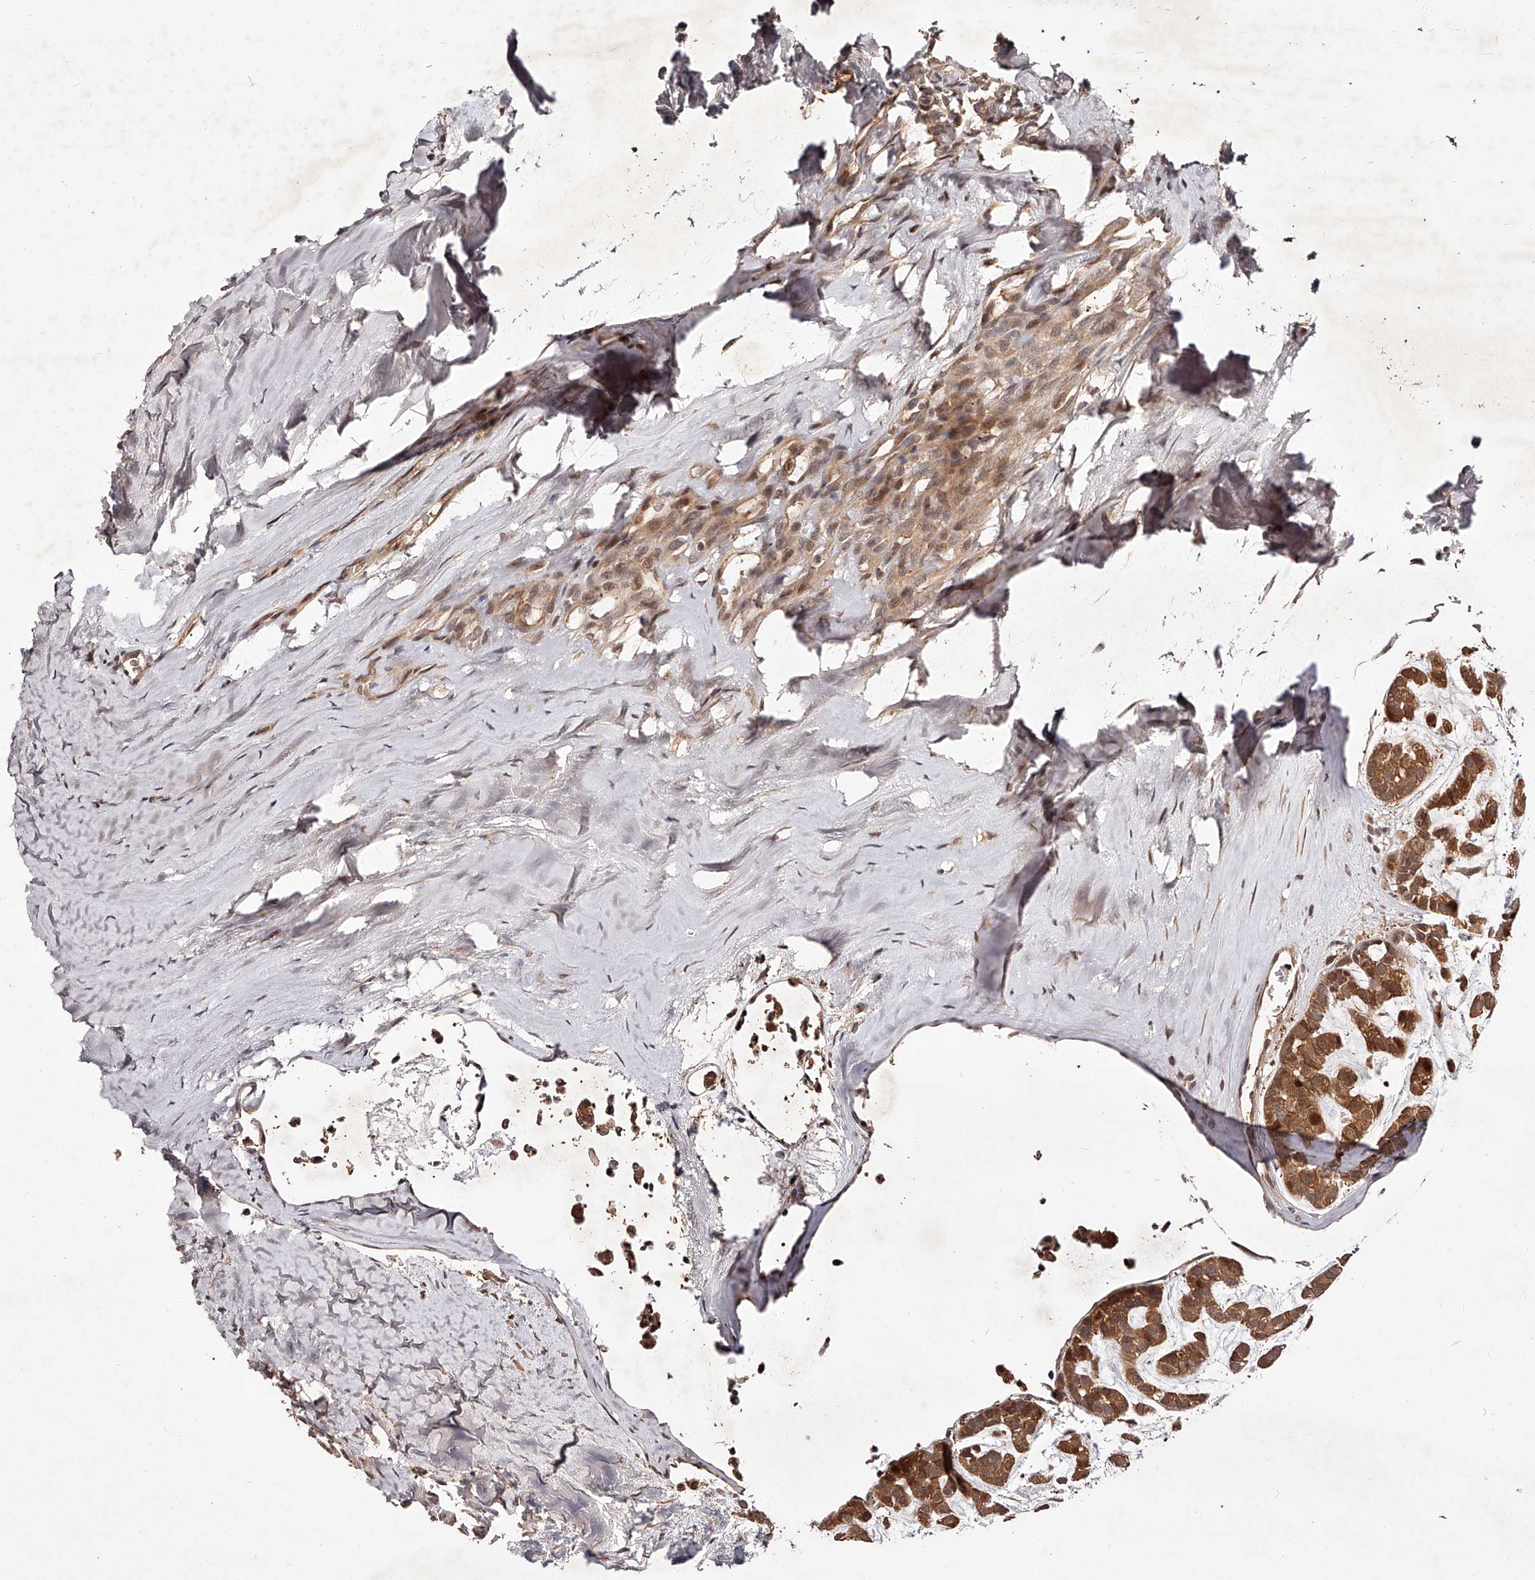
{"staining": {"intensity": "moderate", "quantity": ">75%", "location": "cytoplasmic/membranous"}, "tissue": "head and neck cancer", "cell_type": "Tumor cells", "image_type": "cancer", "snomed": [{"axis": "morphology", "description": "Adenocarcinoma, NOS"}, {"axis": "morphology", "description": "Adenoma, NOS"}, {"axis": "topography", "description": "Head-Neck"}], "caption": "Tumor cells exhibit medium levels of moderate cytoplasmic/membranous expression in about >75% of cells in human head and neck cancer. (DAB = brown stain, brightfield microscopy at high magnification).", "gene": "CUL7", "patient": {"sex": "female", "age": 55}}